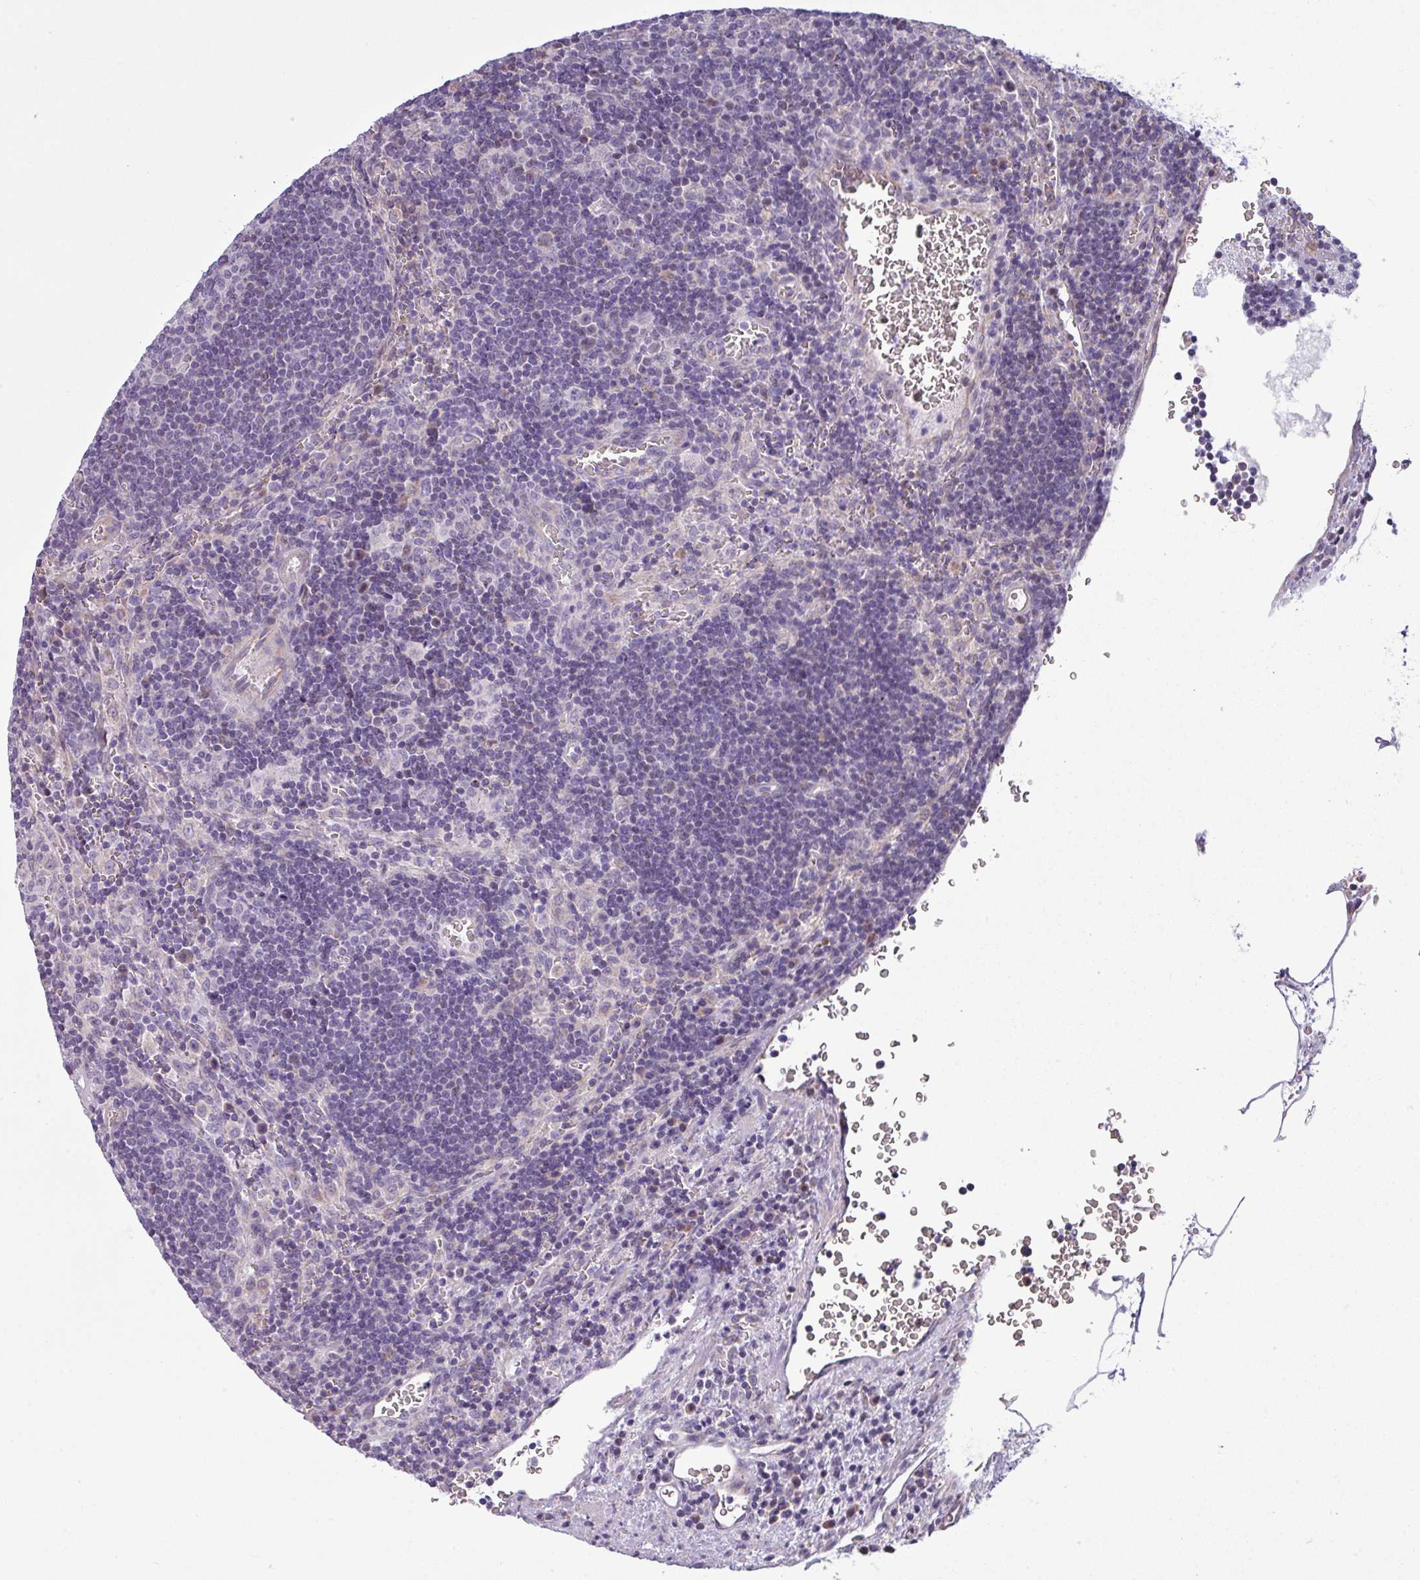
{"staining": {"intensity": "negative", "quantity": "none", "location": "none"}, "tissue": "lymph node", "cell_type": "Germinal center cells", "image_type": "normal", "snomed": [{"axis": "morphology", "description": "Normal tissue, NOS"}, {"axis": "topography", "description": "Lymph node"}], "caption": "DAB (3,3'-diaminobenzidine) immunohistochemical staining of normal human lymph node displays no significant staining in germinal center cells. (DAB (3,3'-diaminobenzidine) immunohistochemistry (IHC) visualized using brightfield microscopy, high magnification).", "gene": "IRGC", "patient": {"sex": "male", "age": 50}}